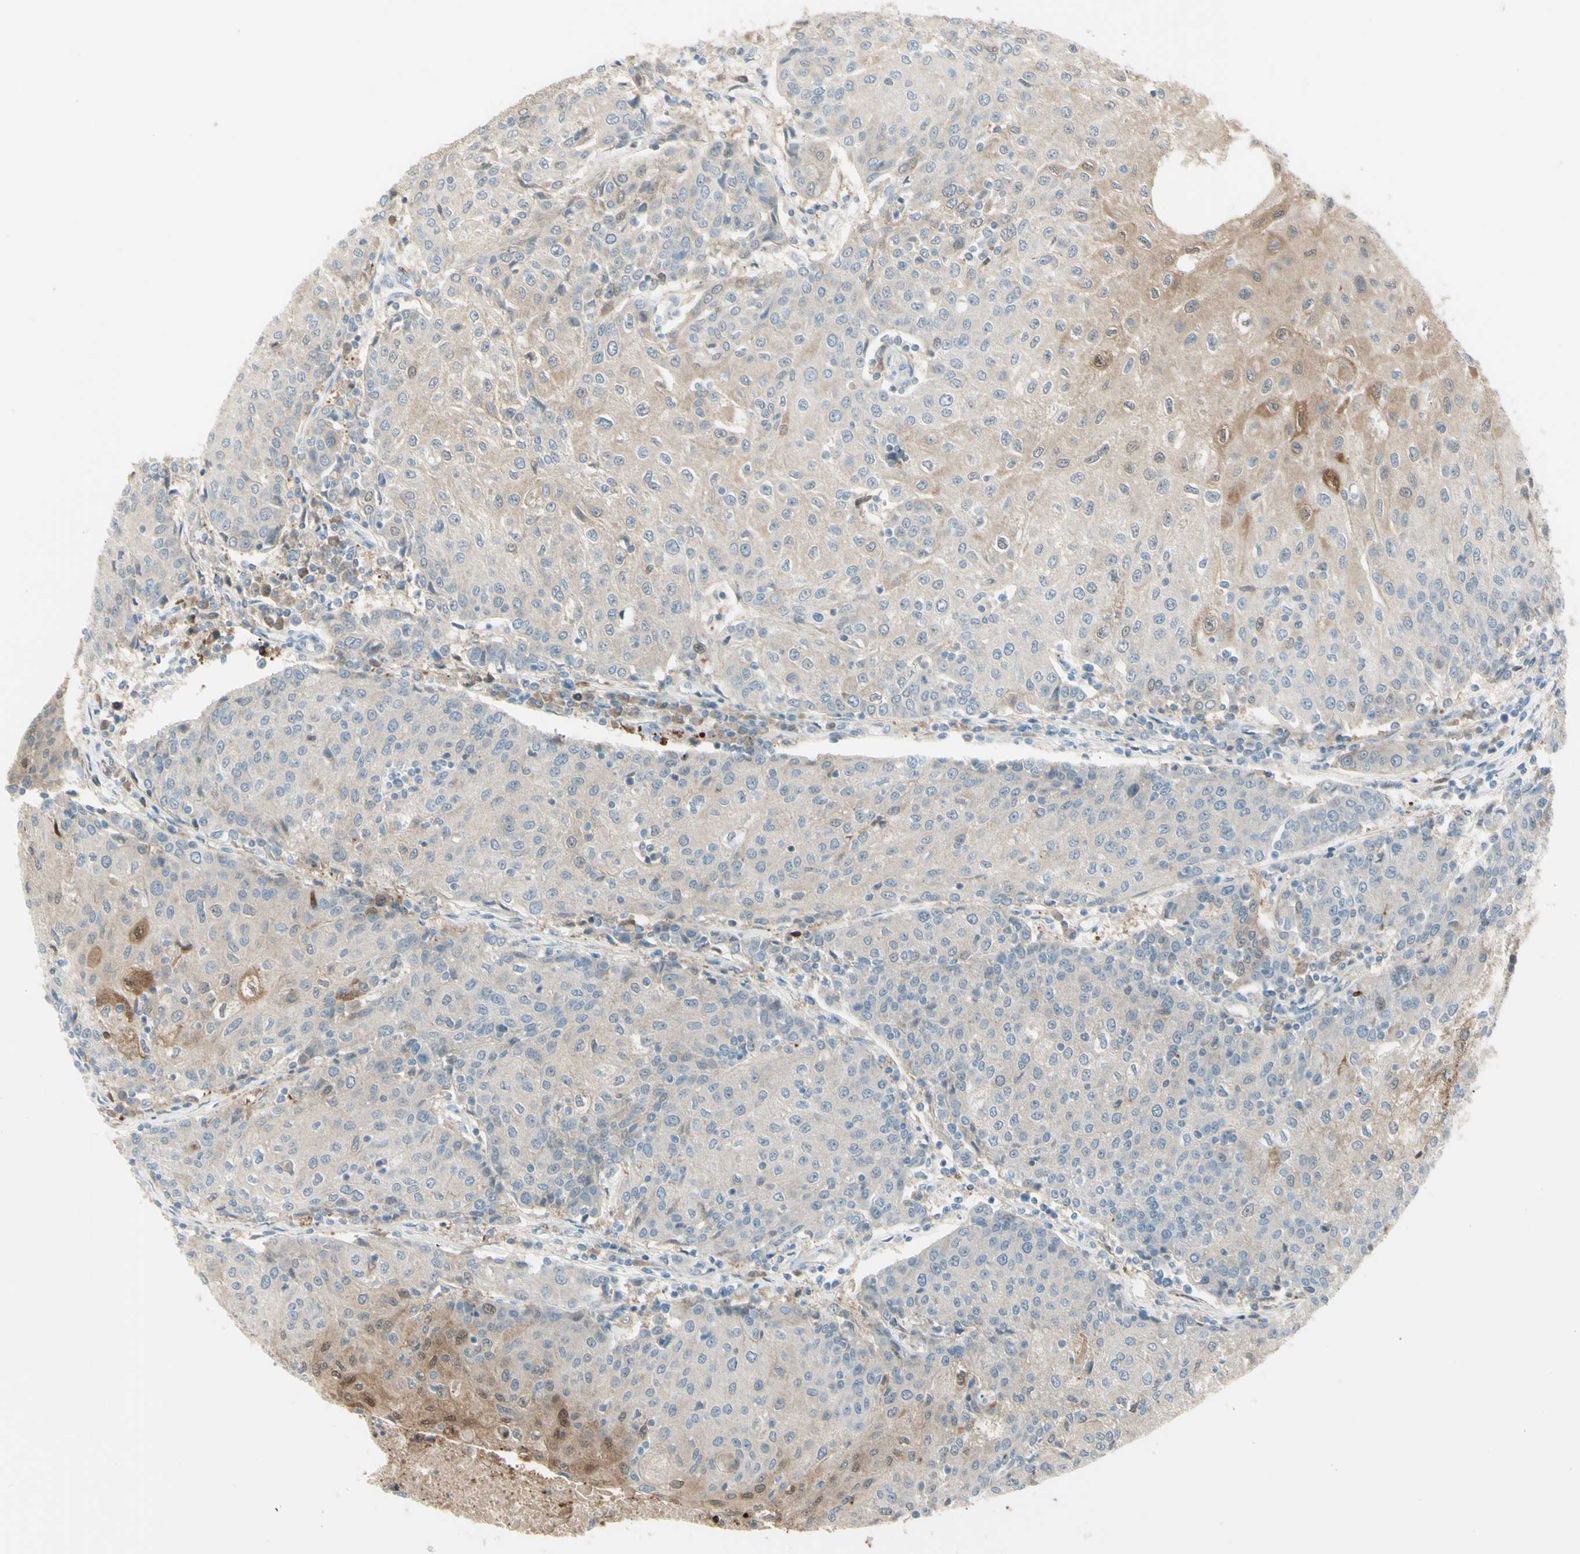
{"staining": {"intensity": "moderate", "quantity": "25%-75%", "location": "cytoplasmic/membranous"}, "tissue": "urothelial cancer", "cell_type": "Tumor cells", "image_type": "cancer", "snomed": [{"axis": "morphology", "description": "Urothelial carcinoma, High grade"}, {"axis": "topography", "description": "Urinary bladder"}], "caption": "Approximately 25%-75% of tumor cells in urothelial cancer show moderate cytoplasmic/membranous protein staining as visualized by brown immunohistochemical staining.", "gene": "C1orf159", "patient": {"sex": "female", "age": 85}}